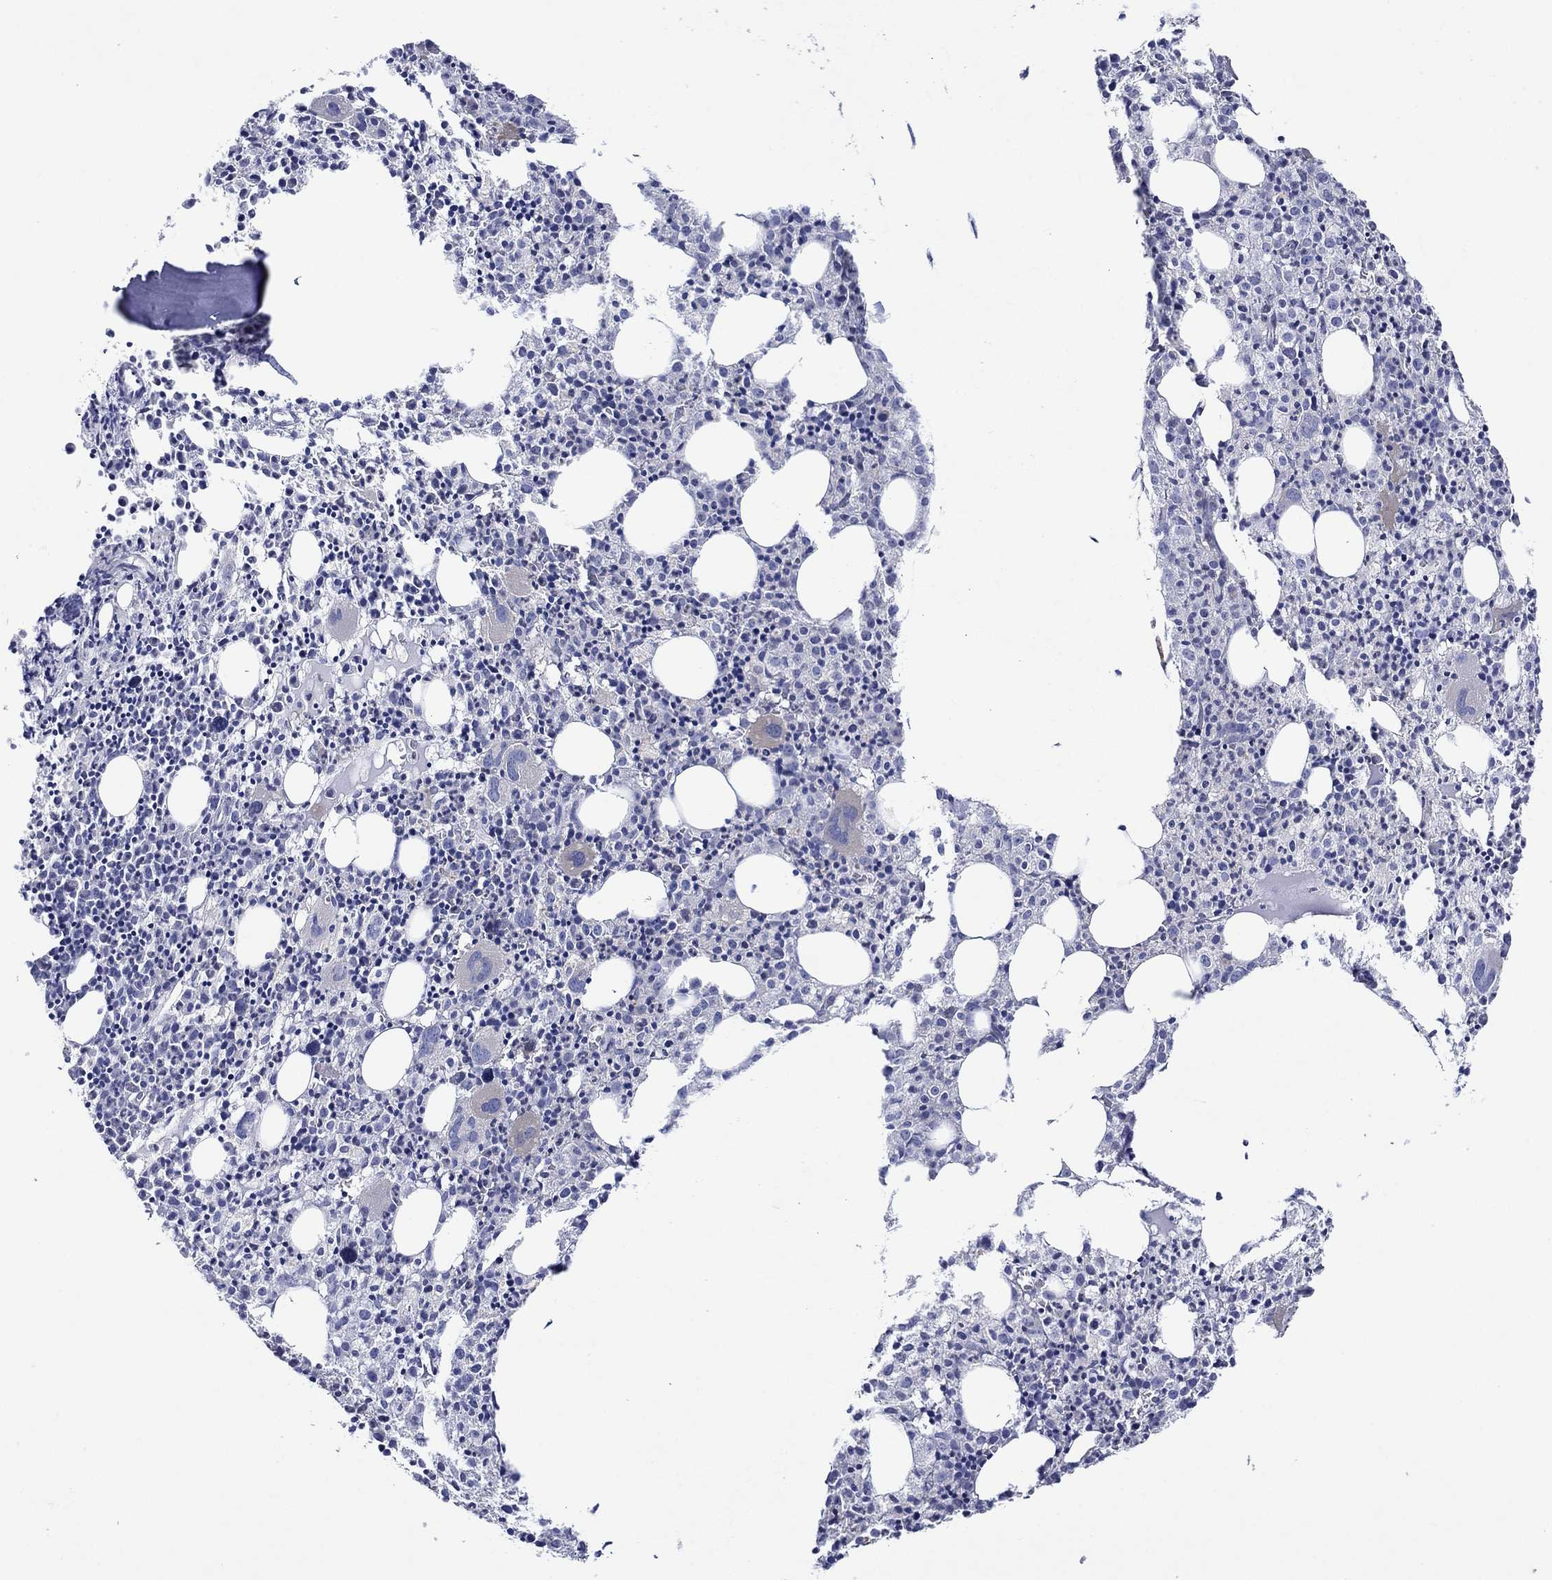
{"staining": {"intensity": "weak", "quantity": "<25%", "location": "cytoplasmic/membranous"}, "tissue": "bone marrow", "cell_type": "Hematopoietic cells", "image_type": "normal", "snomed": [{"axis": "morphology", "description": "Normal tissue, NOS"}, {"axis": "morphology", "description": "Inflammation, NOS"}, {"axis": "topography", "description": "Bone marrow"}], "caption": "IHC photomicrograph of normal human bone marrow stained for a protein (brown), which exhibits no expression in hematopoietic cells.", "gene": "HDC", "patient": {"sex": "male", "age": 3}}